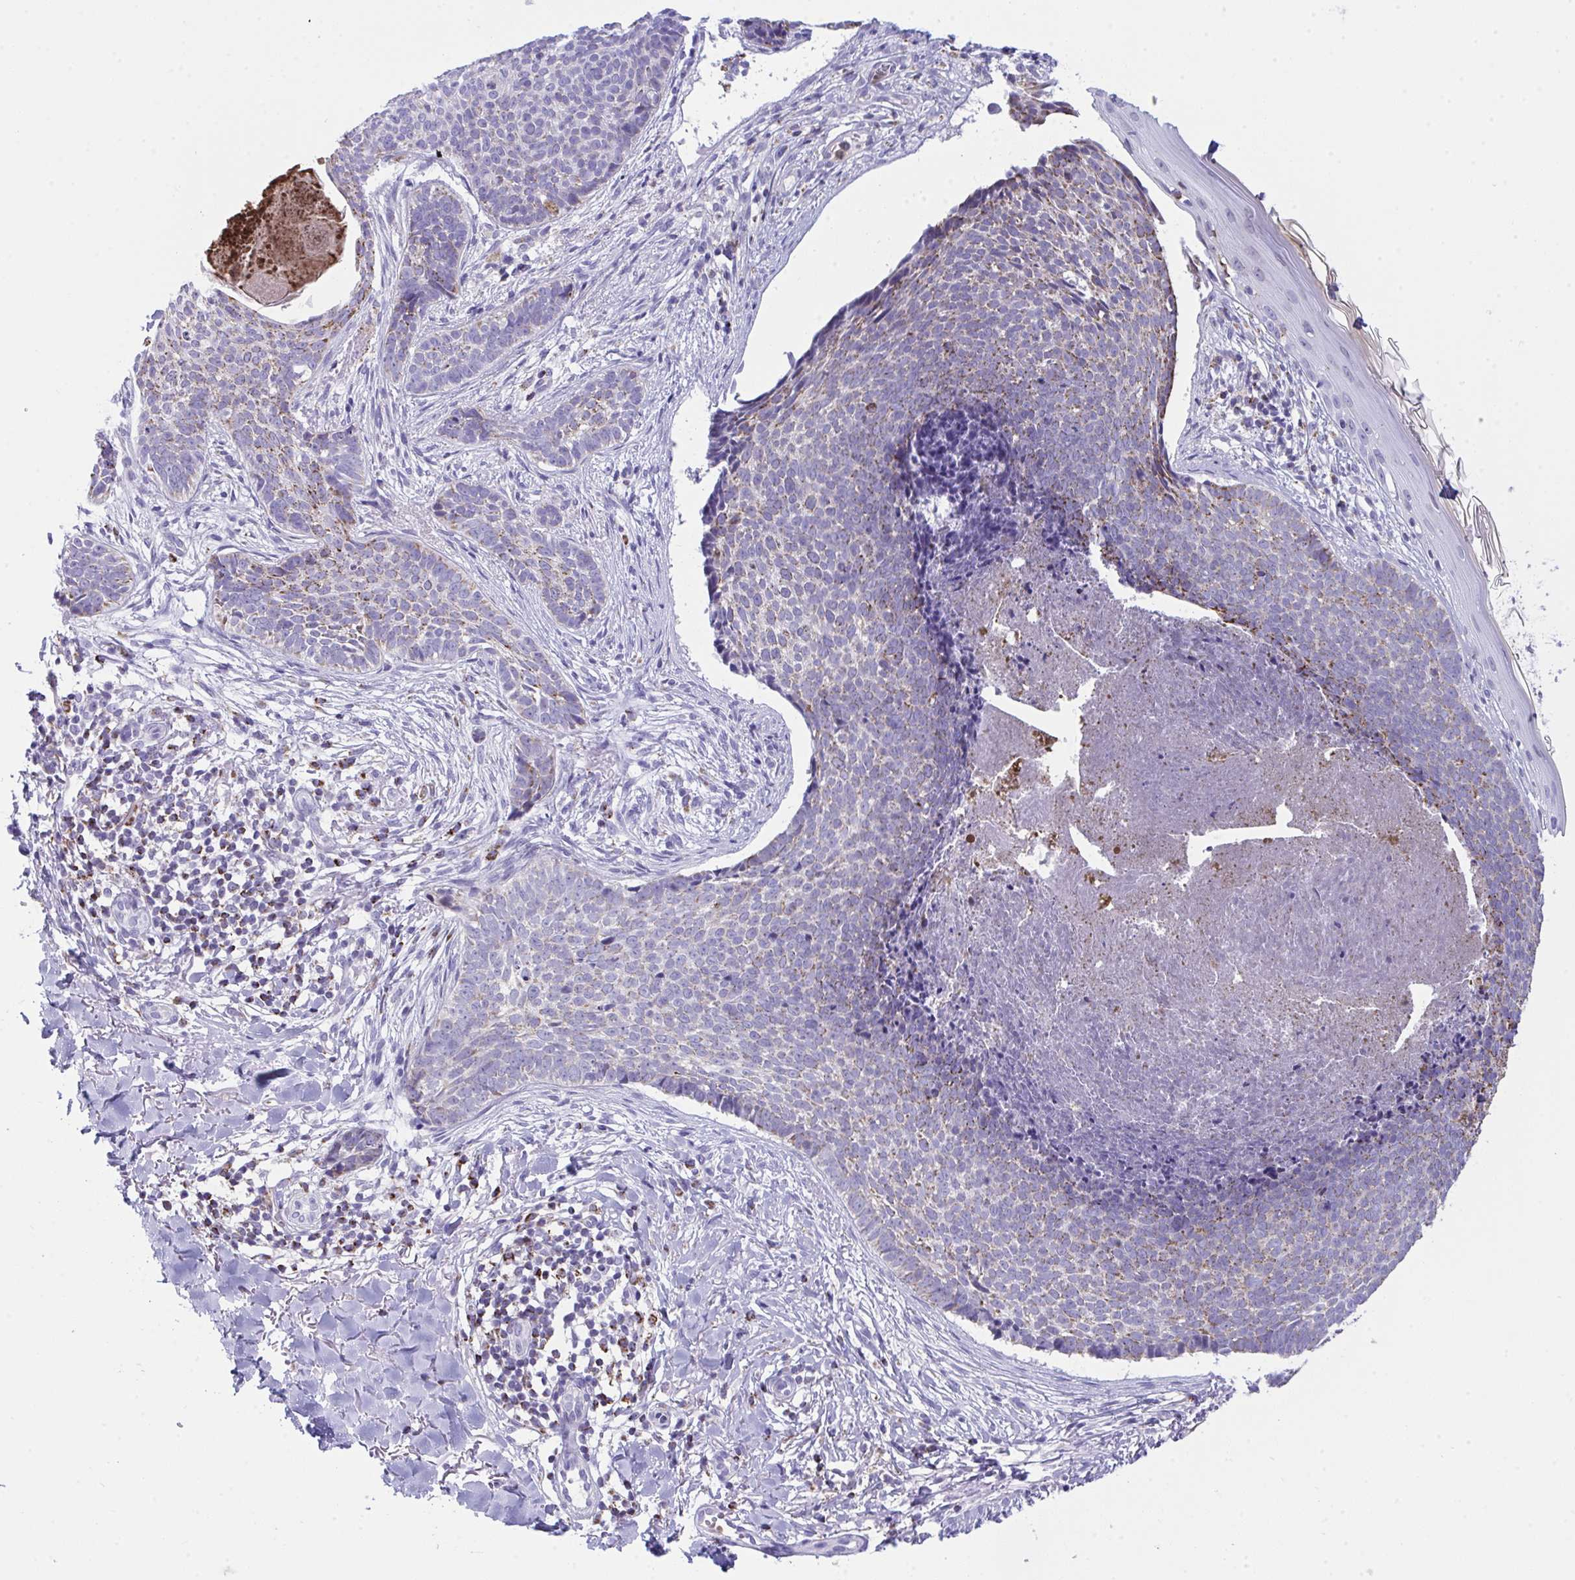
{"staining": {"intensity": "weak", "quantity": "25%-75%", "location": "cytoplasmic/membranous"}, "tissue": "skin cancer", "cell_type": "Tumor cells", "image_type": "cancer", "snomed": [{"axis": "morphology", "description": "Basal cell carcinoma"}, {"axis": "topography", "description": "Skin"}, {"axis": "topography", "description": "Skin of back"}], "caption": "Immunohistochemical staining of human skin basal cell carcinoma displays low levels of weak cytoplasmic/membranous expression in approximately 25%-75% of tumor cells.", "gene": "PLA2G12B", "patient": {"sex": "male", "age": 81}}